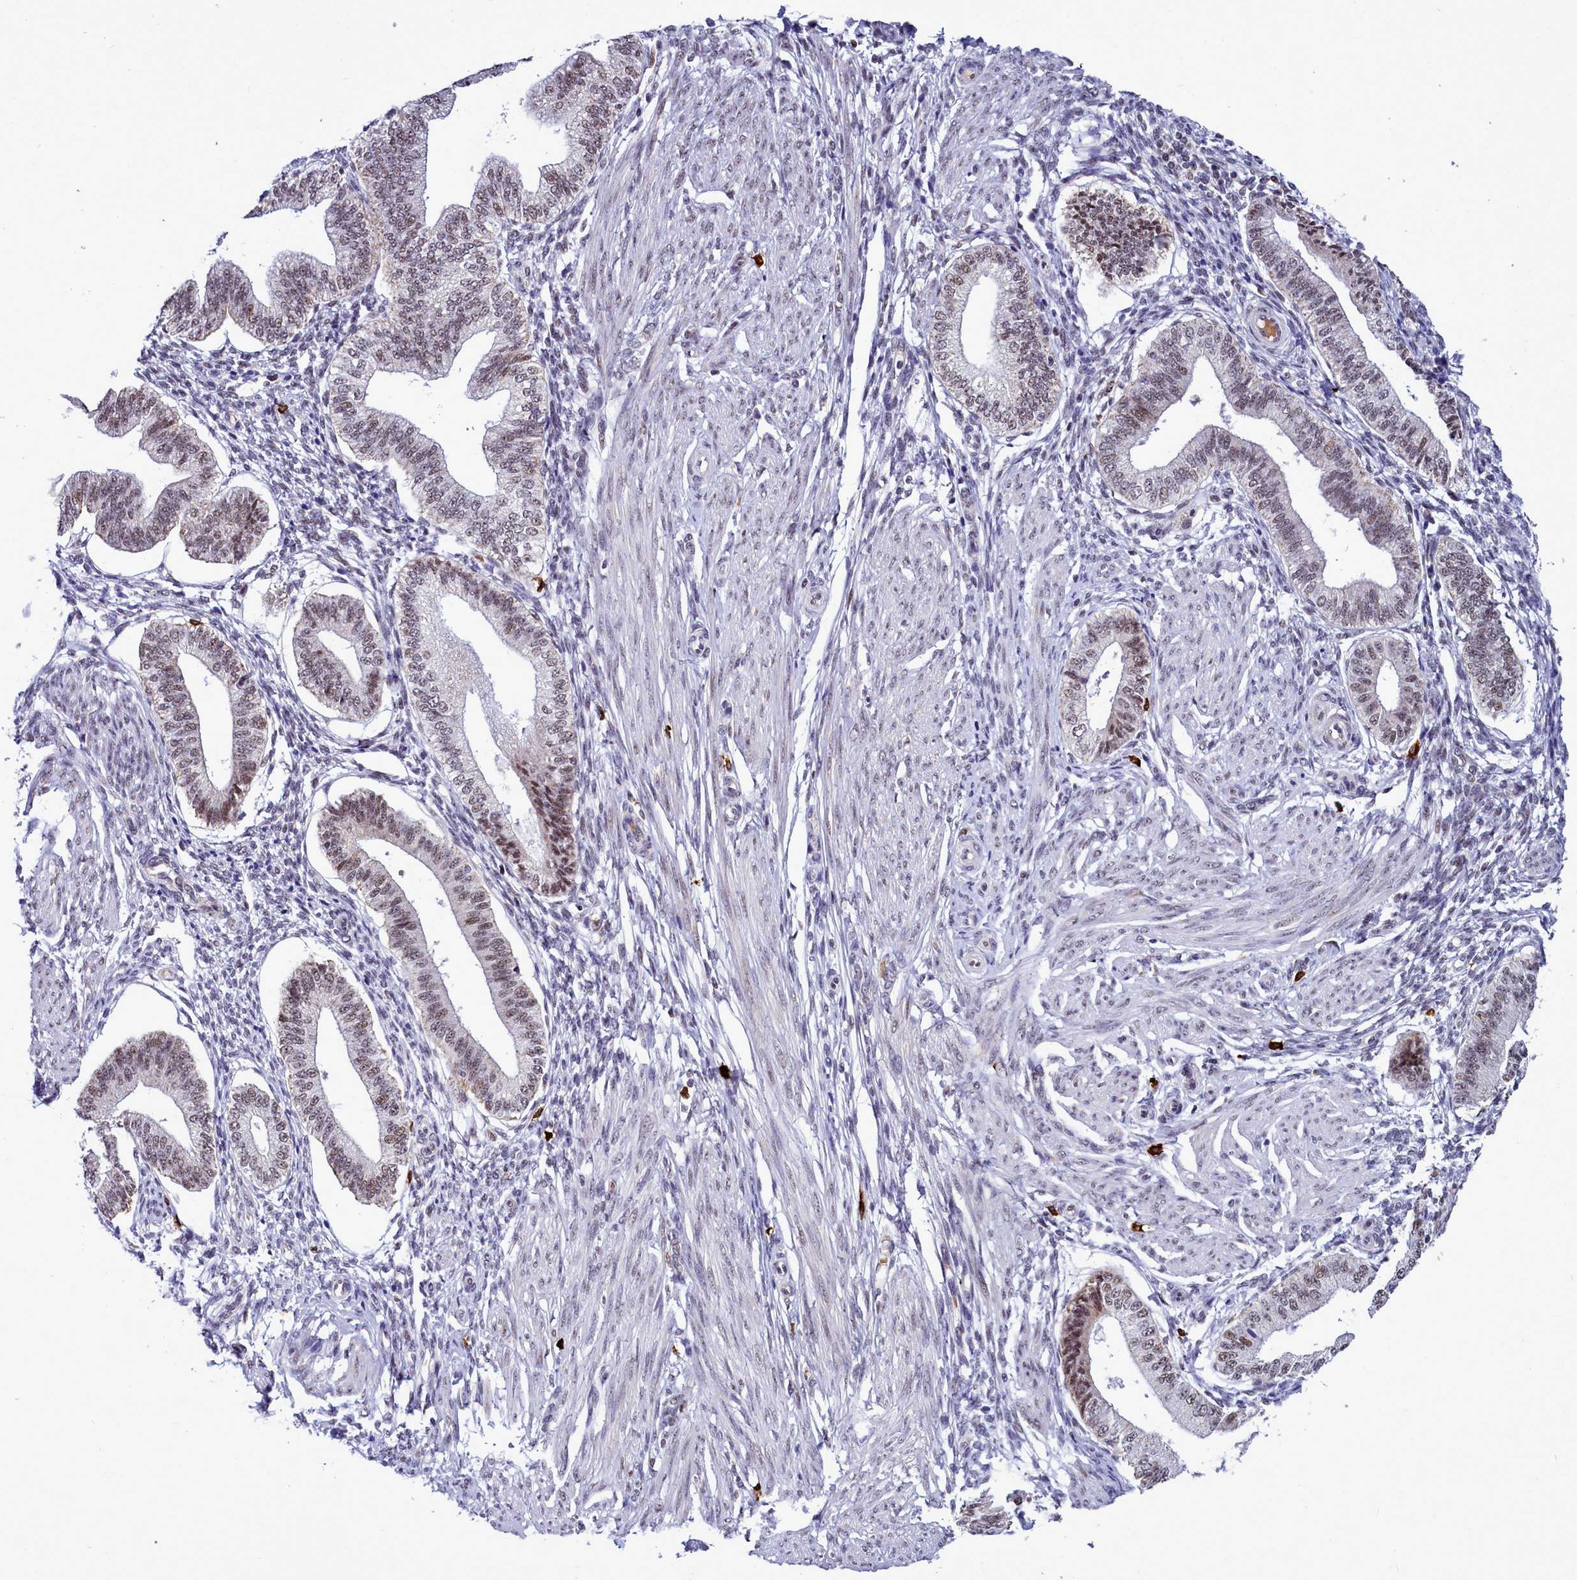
{"staining": {"intensity": "negative", "quantity": "none", "location": "none"}, "tissue": "endometrium", "cell_type": "Cells in endometrial stroma", "image_type": "normal", "snomed": [{"axis": "morphology", "description": "Normal tissue, NOS"}, {"axis": "topography", "description": "Endometrium"}], "caption": "Cells in endometrial stroma are negative for brown protein staining in unremarkable endometrium. (DAB (3,3'-diaminobenzidine) immunohistochemistry (IHC) visualized using brightfield microscopy, high magnification).", "gene": "POM121L2", "patient": {"sex": "female", "age": 39}}